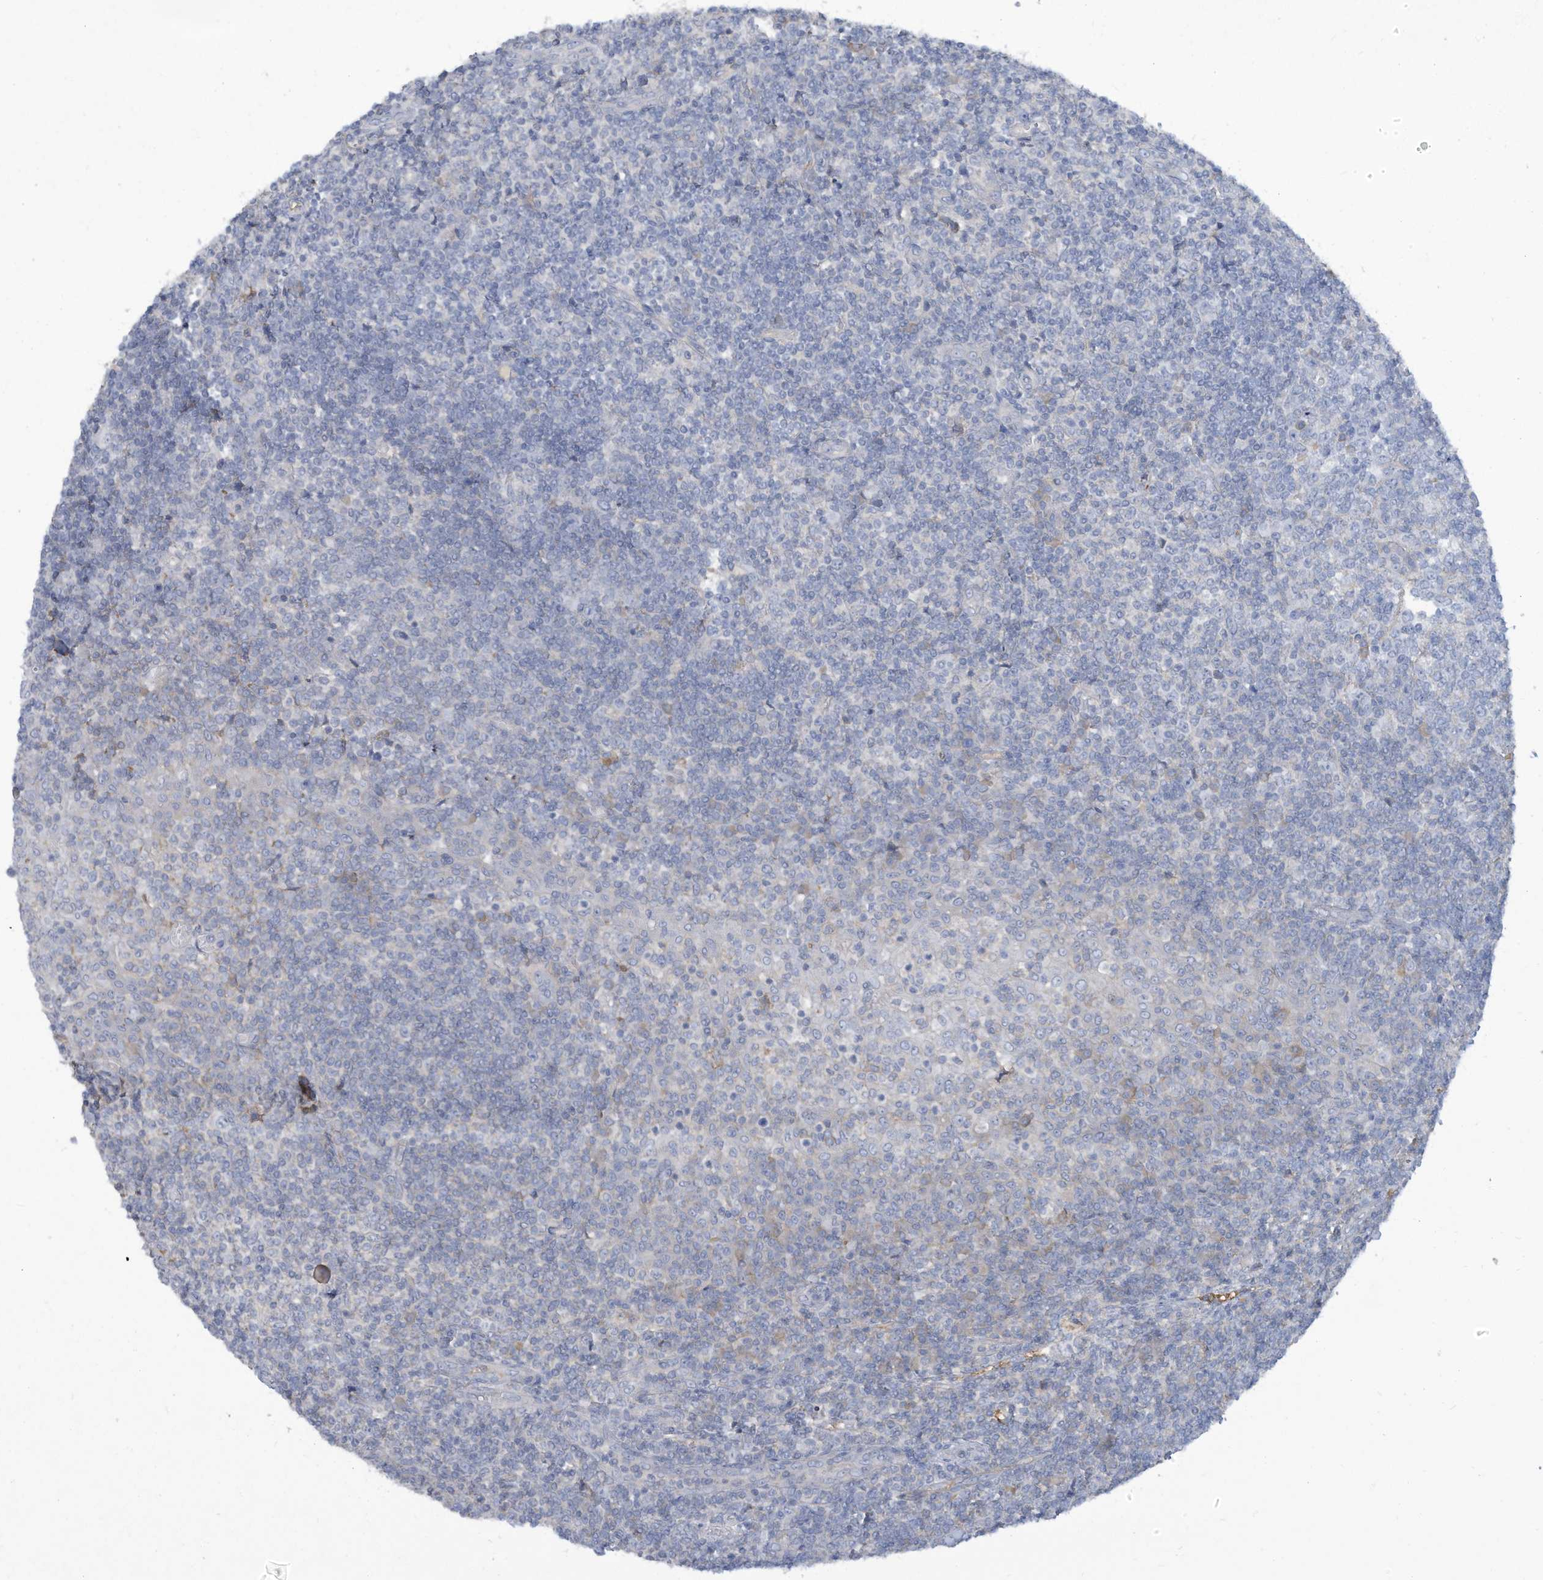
{"staining": {"intensity": "negative", "quantity": "none", "location": "none"}, "tissue": "tonsil", "cell_type": "Germinal center cells", "image_type": "normal", "snomed": [{"axis": "morphology", "description": "Normal tissue, NOS"}, {"axis": "topography", "description": "Tonsil"}], "caption": "High magnification brightfield microscopy of unremarkable tonsil stained with DAB (brown) and counterstained with hematoxylin (blue): germinal center cells show no significant staining. (DAB (3,3'-diaminobenzidine) immunohistochemistry, high magnification).", "gene": "HAS3", "patient": {"sex": "female", "age": 19}}